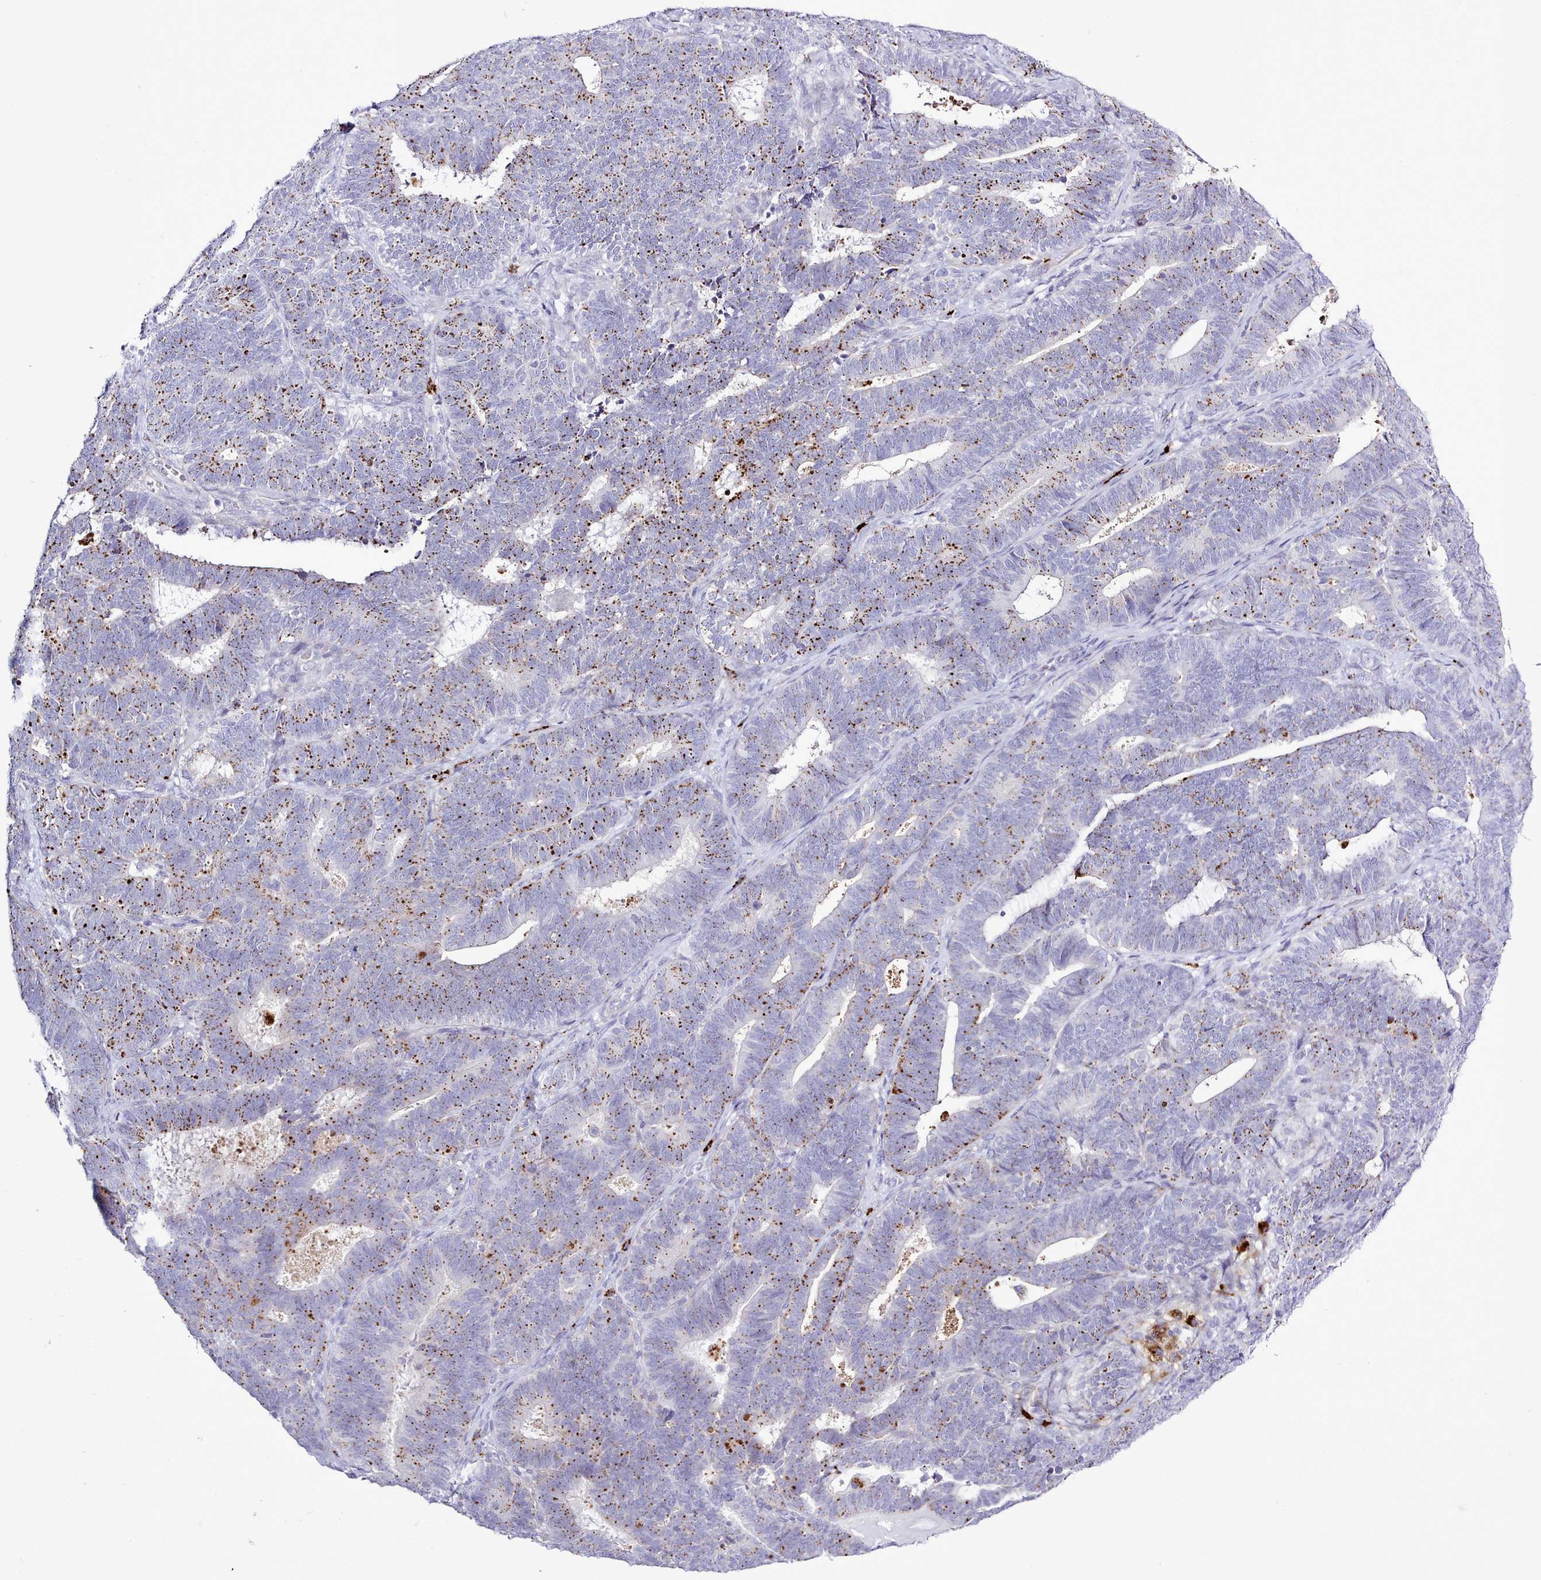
{"staining": {"intensity": "moderate", "quantity": ">75%", "location": "cytoplasmic/membranous"}, "tissue": "endometrial cancer", "cell_type": "Tumor cells", "image_type": "cancer", "snomed": [{"axis": "morphology", "description": "Adenocarcinoma, NOS"}, {"axis": "topography", "description": "Endometrium"}], "caption": "Endometrial cancer (adenocarcinoma) tissue demonstrates moderate cytoplasmic/membranous positivity in approximately >75% of tumor cells, visualized by immunohistochemistry.", "gene": "SRD5A1", "patient": {"sex": "female", "age": 70}}